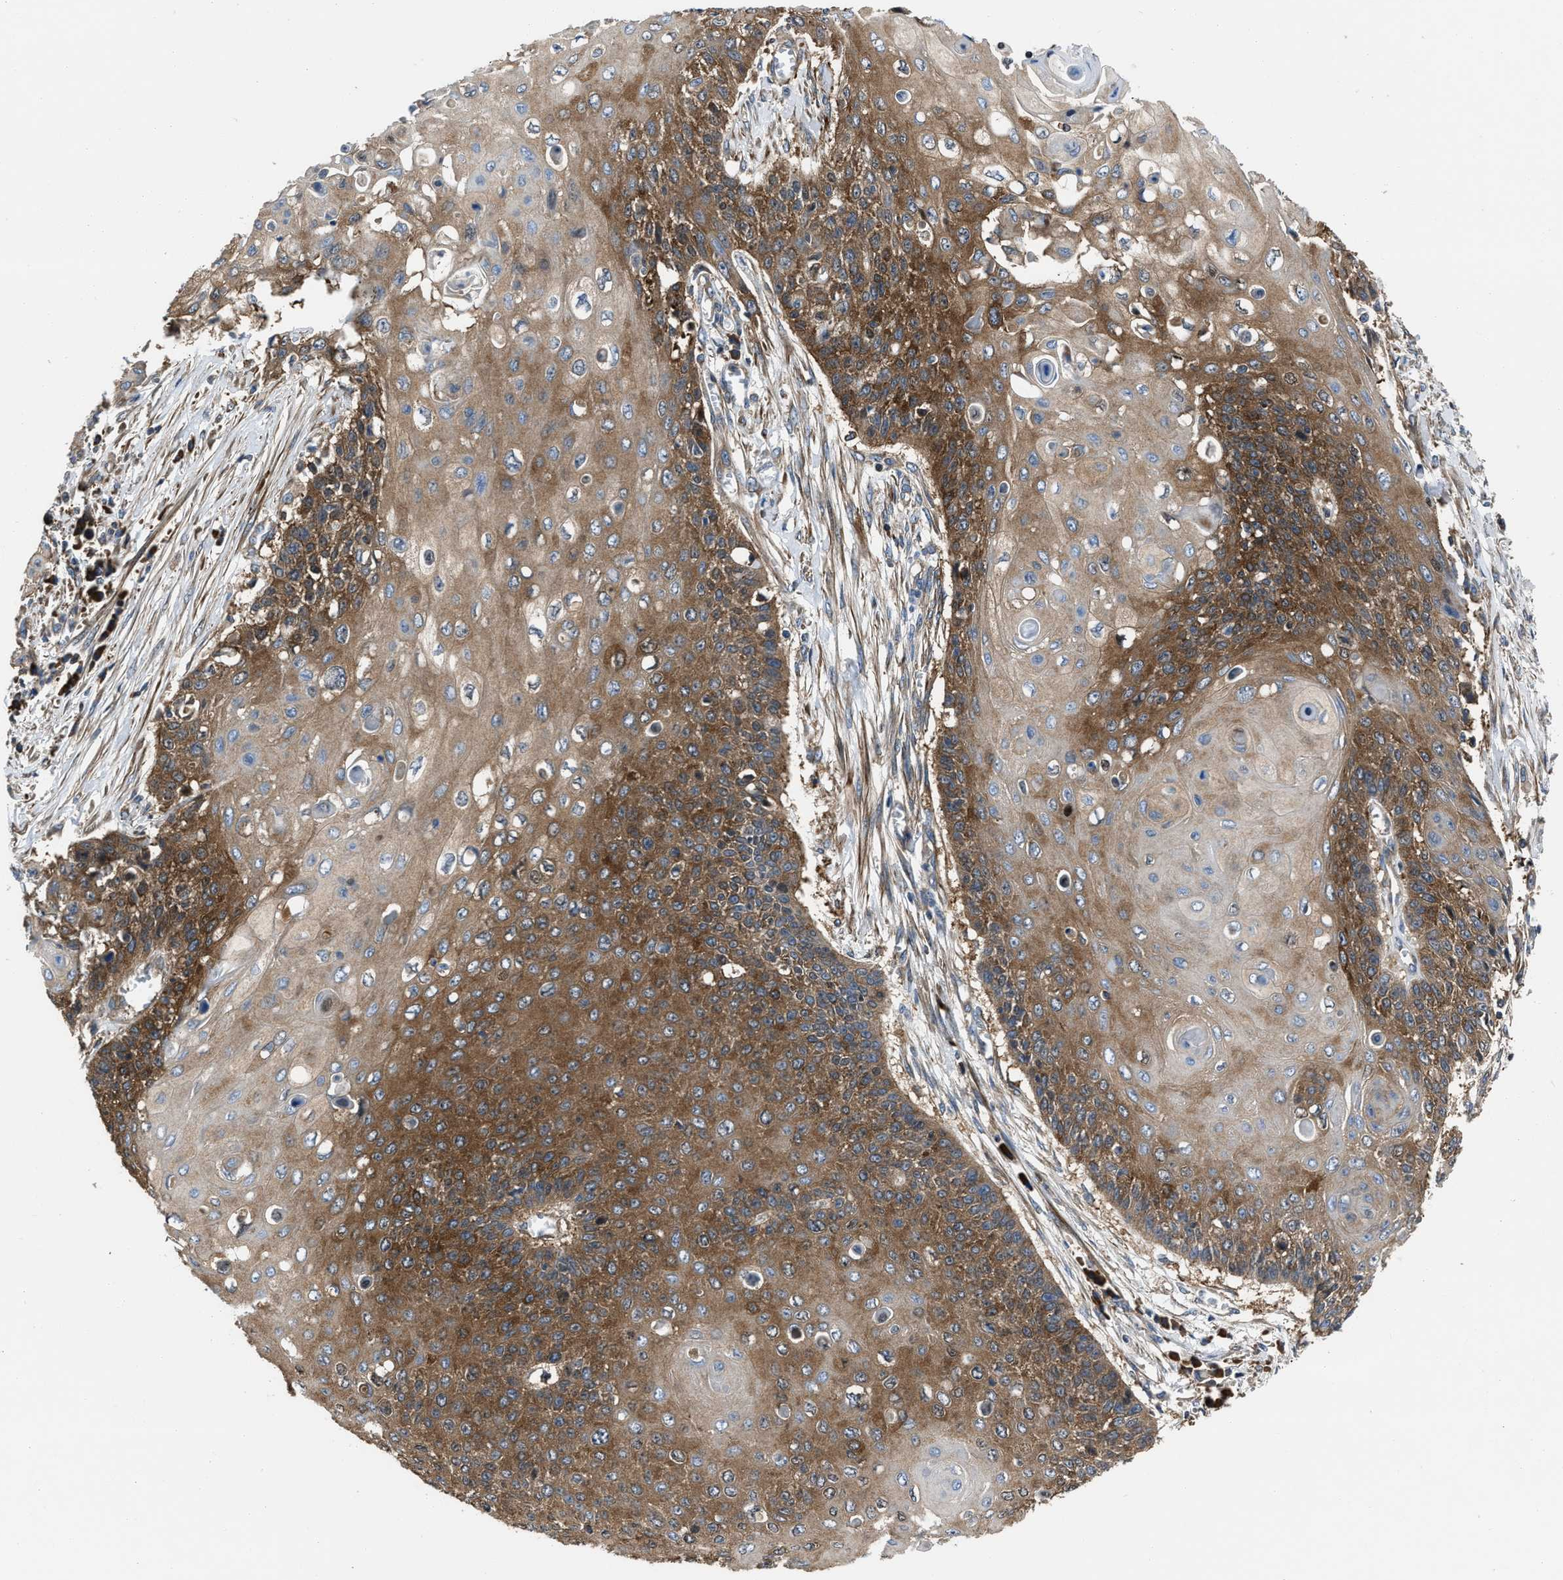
{"staining": {"intensity": "moderate", "quantity": ">75%", "location": "cytoplasmic/membranous"}, "tissue": "cervical cancer", "cell_type": "Tumor cells", "image_type": "cancer", "snomed": [{"axis": "morphology", "description": "Squamous cell carcinoma, NOS"}, {"axis": "topography", "description": "Cervix"}], "caption": "Tumor cells show medium levels of moderate cytoplasmic/membranous staining in approximately >75% of cells in human cervical squamous cell carcinoma.", "gene": "YARS1", "patient": {"sex": "female", "age": 39}}